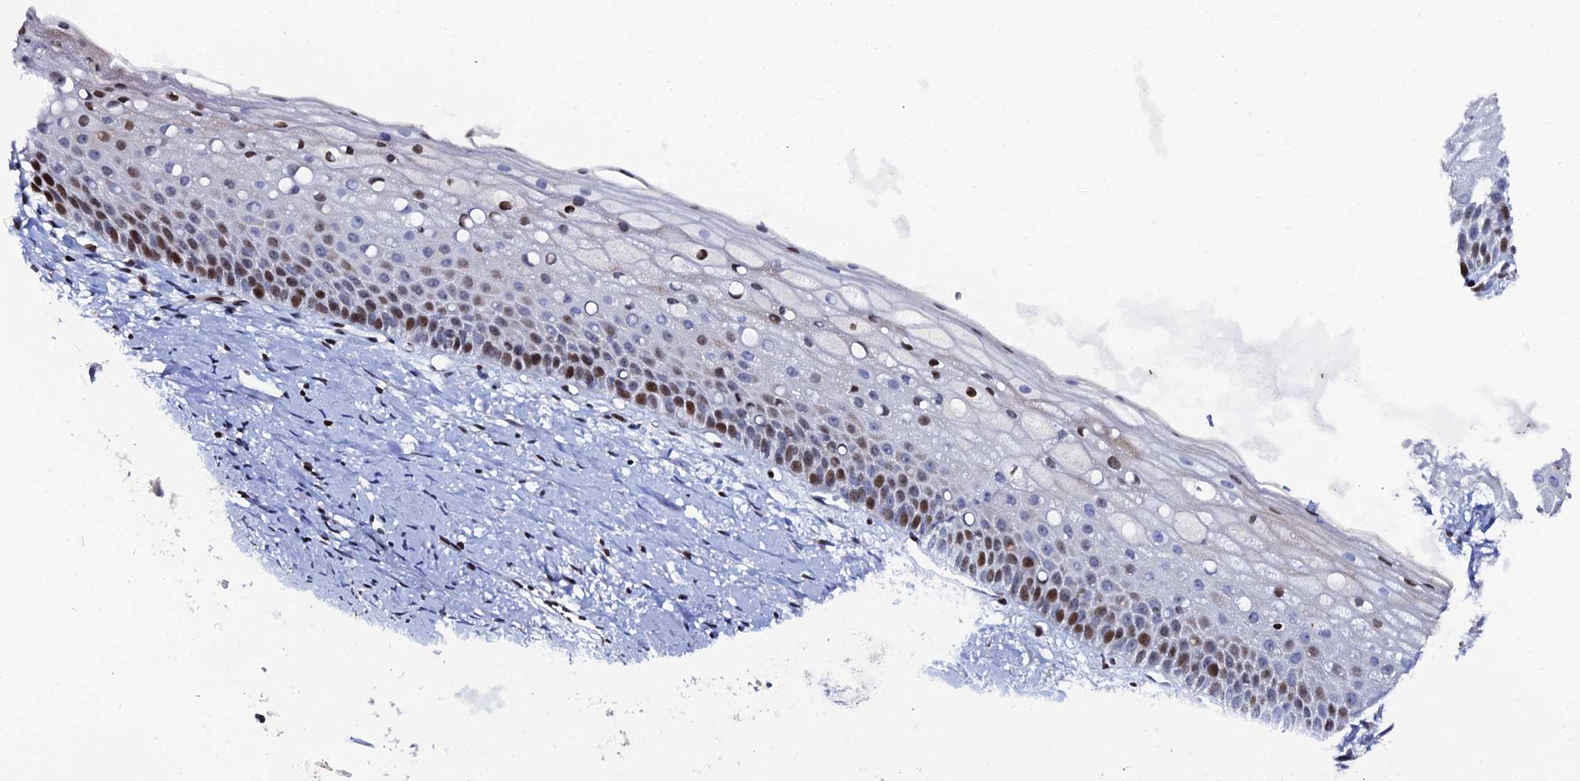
{"staining": {"intensity": "moderate", "quantity": ">75%", "location": "nuclear"}, "tissue": "cervix", "cell_type": "Glandular cells", "image_type": "normal", "snomed": [{"axis": "morphology", "description": "Normal tissue, NOS"}, {"axis": "topography", "description": "Cervix"}], "caption": "Cervix was stained to show a protein in brown. There is medium levels of moderate nuclear staining in about >75% of glandular cells.", "gene": "MYNN", "patient": {"sex": "female", "age": 57}}